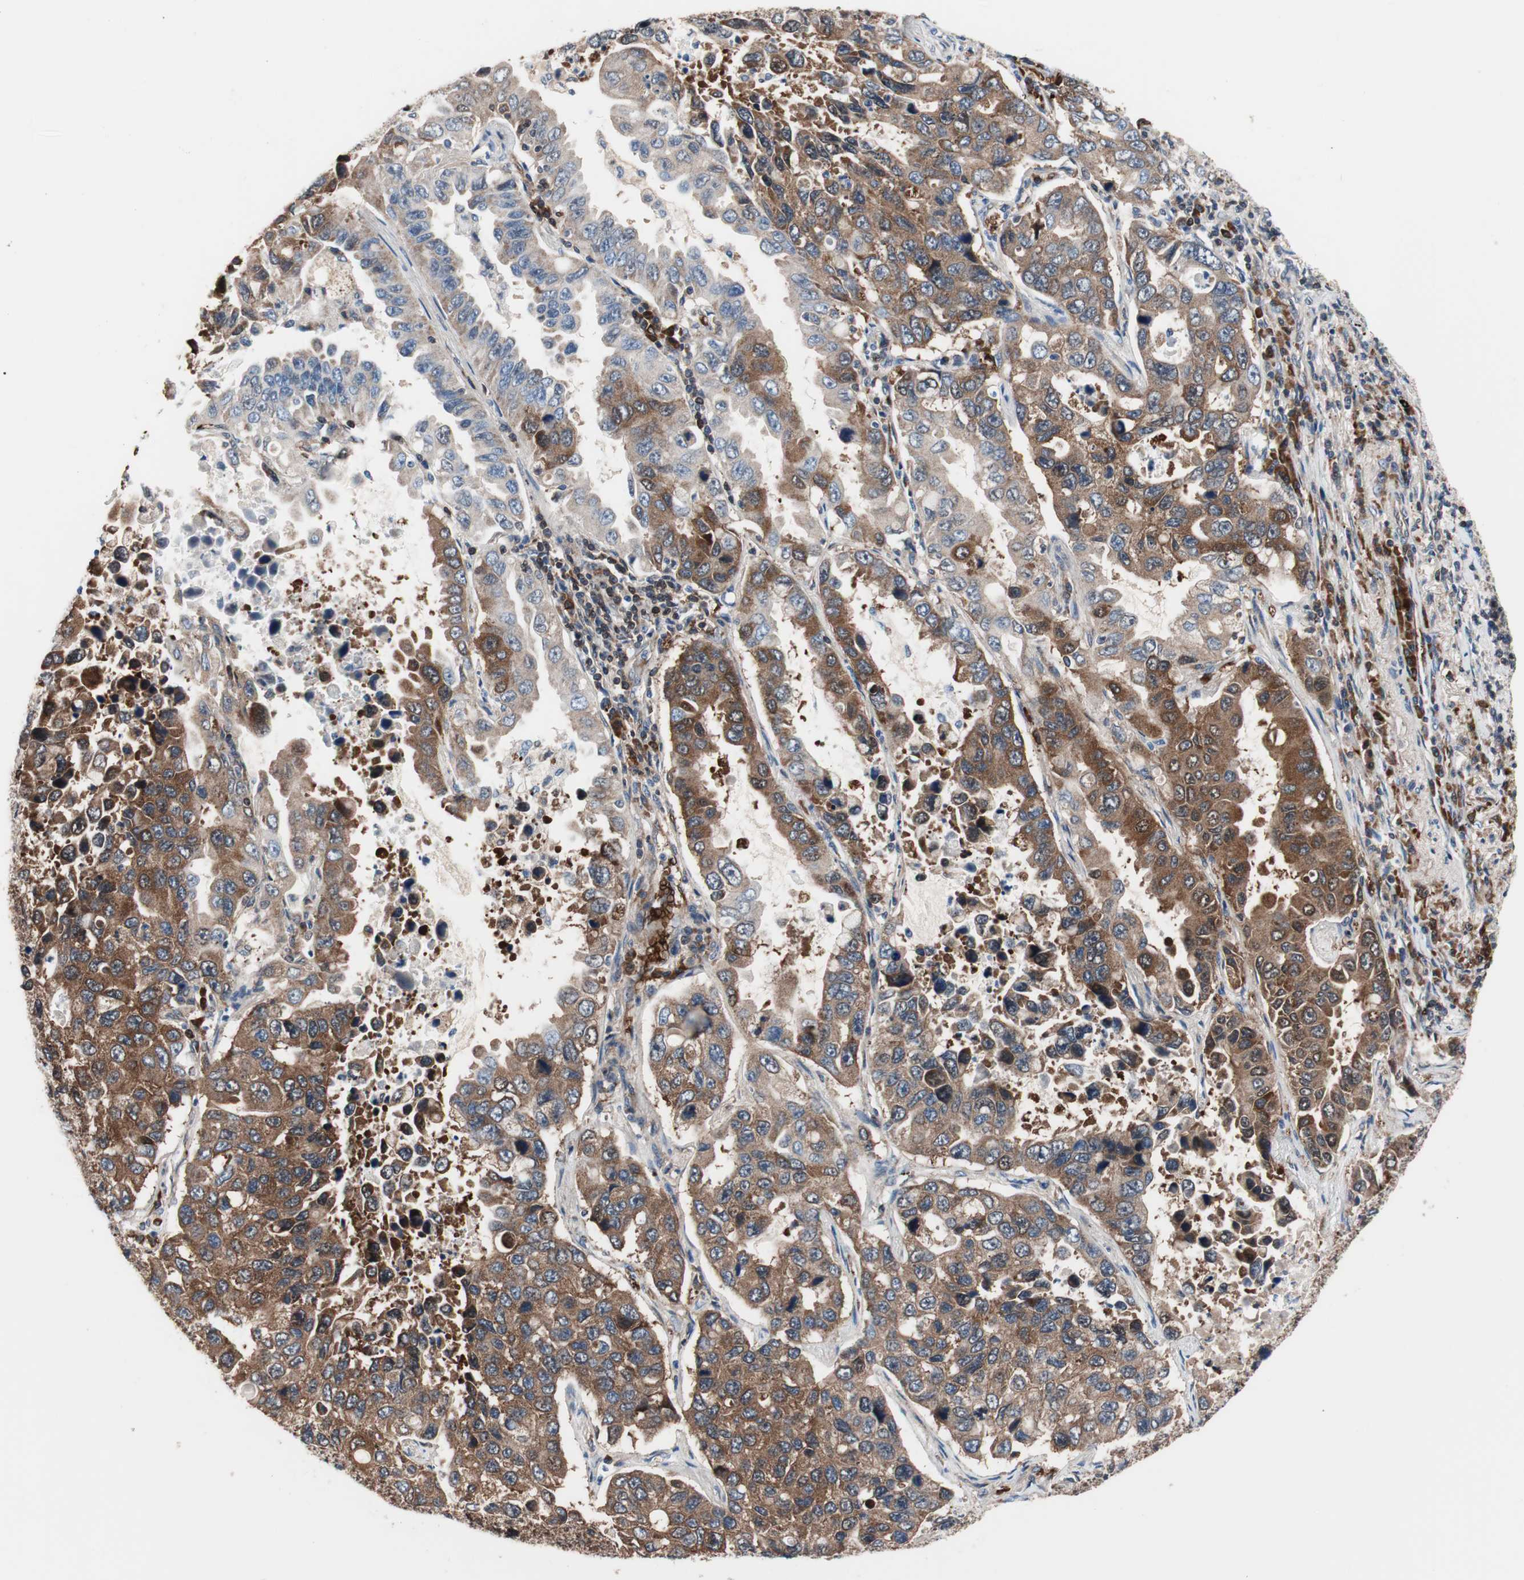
{"staining": {"intensity": "strong", "quantity": "<25%", "location": "cytoplasmic/membranous"}, "tissue": "lung cancer", "cell_type": "Tumor cells", "image_type": "cancer", "snomed": [{"axis": "morphology", "description": "Adenocarcinoma, NOS"}, {"axis": "topography", "description": "Lung"}], "caption": "Immunohistochemical staining of human lung cancer (adenocarcinoma) reveals medium levels of strong cytoplasmic/membranous expression in about <25% of tumor cells. The staining is performed using DAB brown chromogen to label protein expression. The nuclei are counter-stained blue using hematoxylin.", "gene": "PRDX2", "patient": {"sex": "male", "age": 64}}